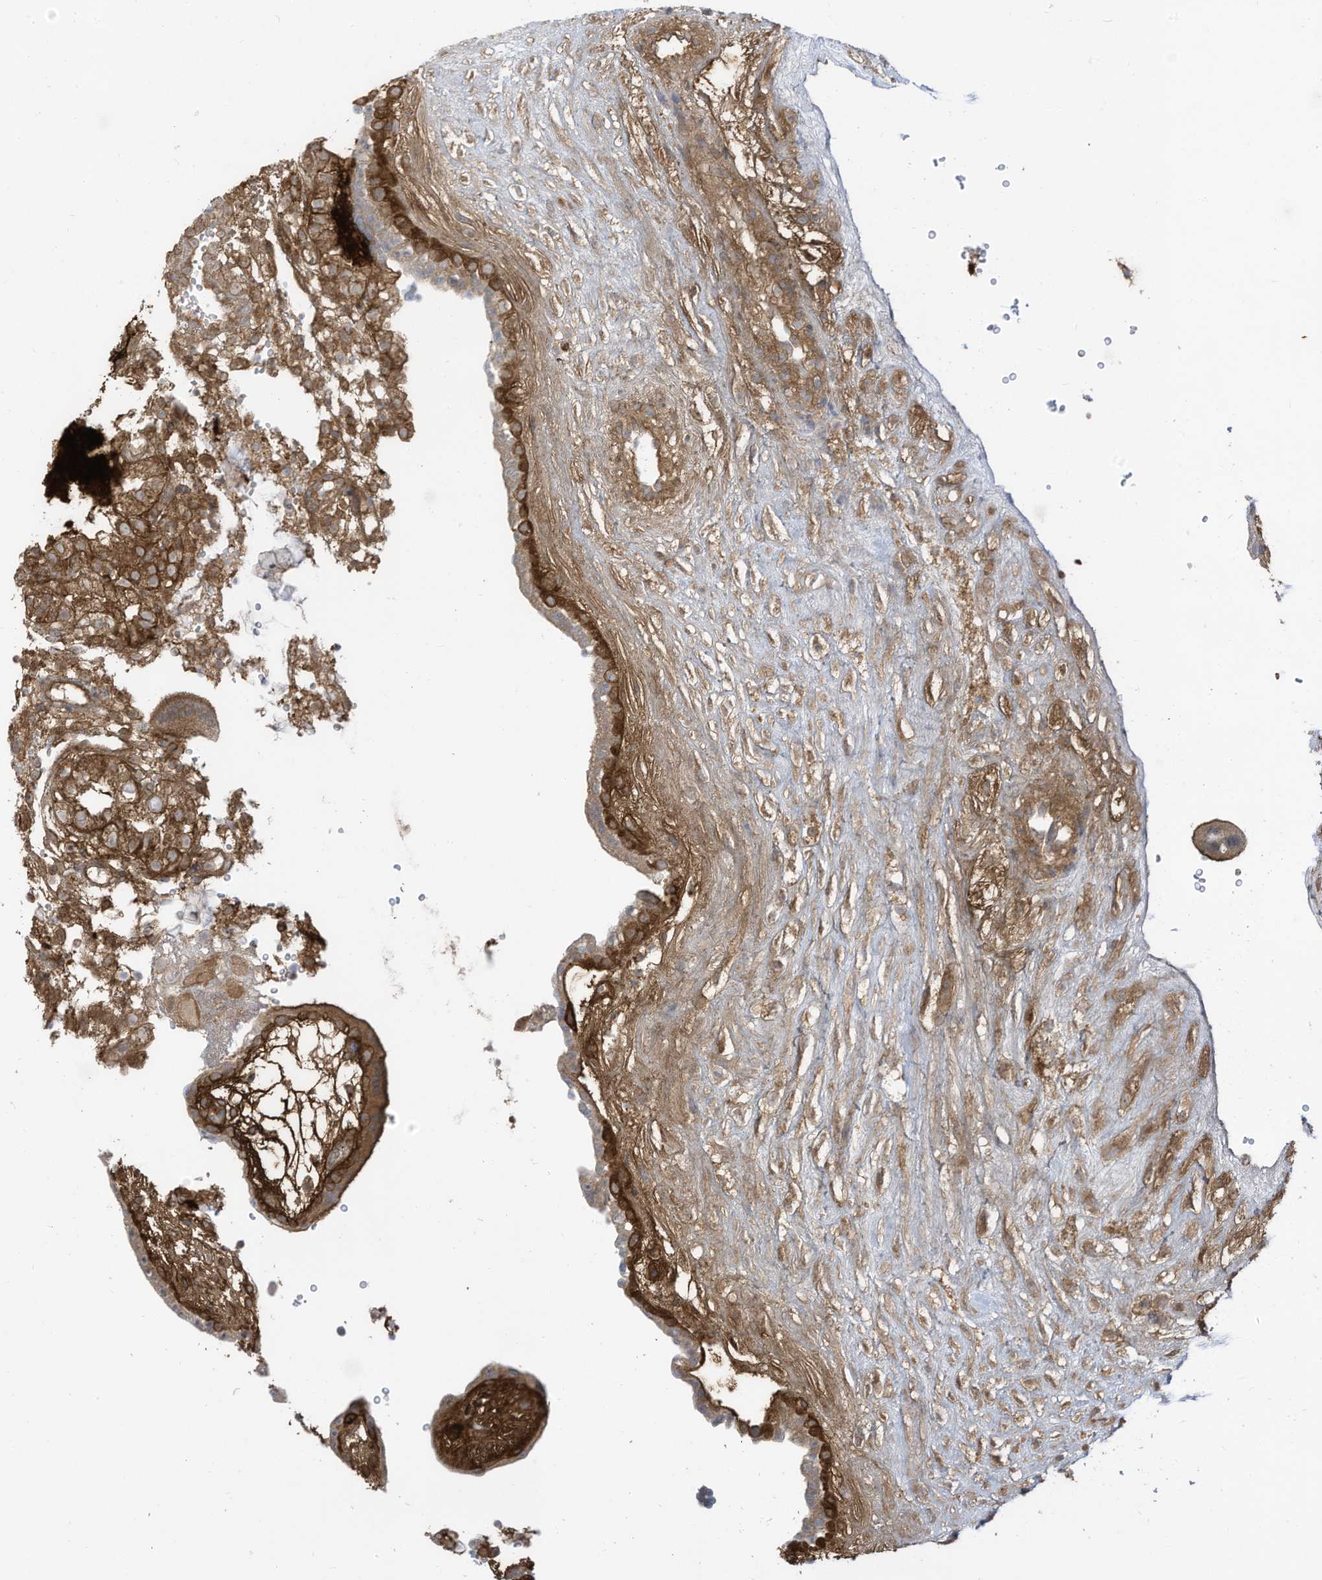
{"staining": {"intensity": "strong", "quantity": "25%-75%", "location": "cytoplasmic/membranous"}, "tissue": "placenta", "cell_type": "Trophoblastic cells", "image_type": "normal", "snomed": [{"axis": "morphology", "description": "Normal tissue, NOS"}, {"axis": "topography", "description": "Placenta"}], "caption": "An immunohistochemistry image of benign tissue is shown. Protein staining in brown highlights strong cytoplasmic/membranous positivity in placenta within trophoblastic cells.", "gene": "REPS1", "patient": {"sex": "female", "age": 18}}